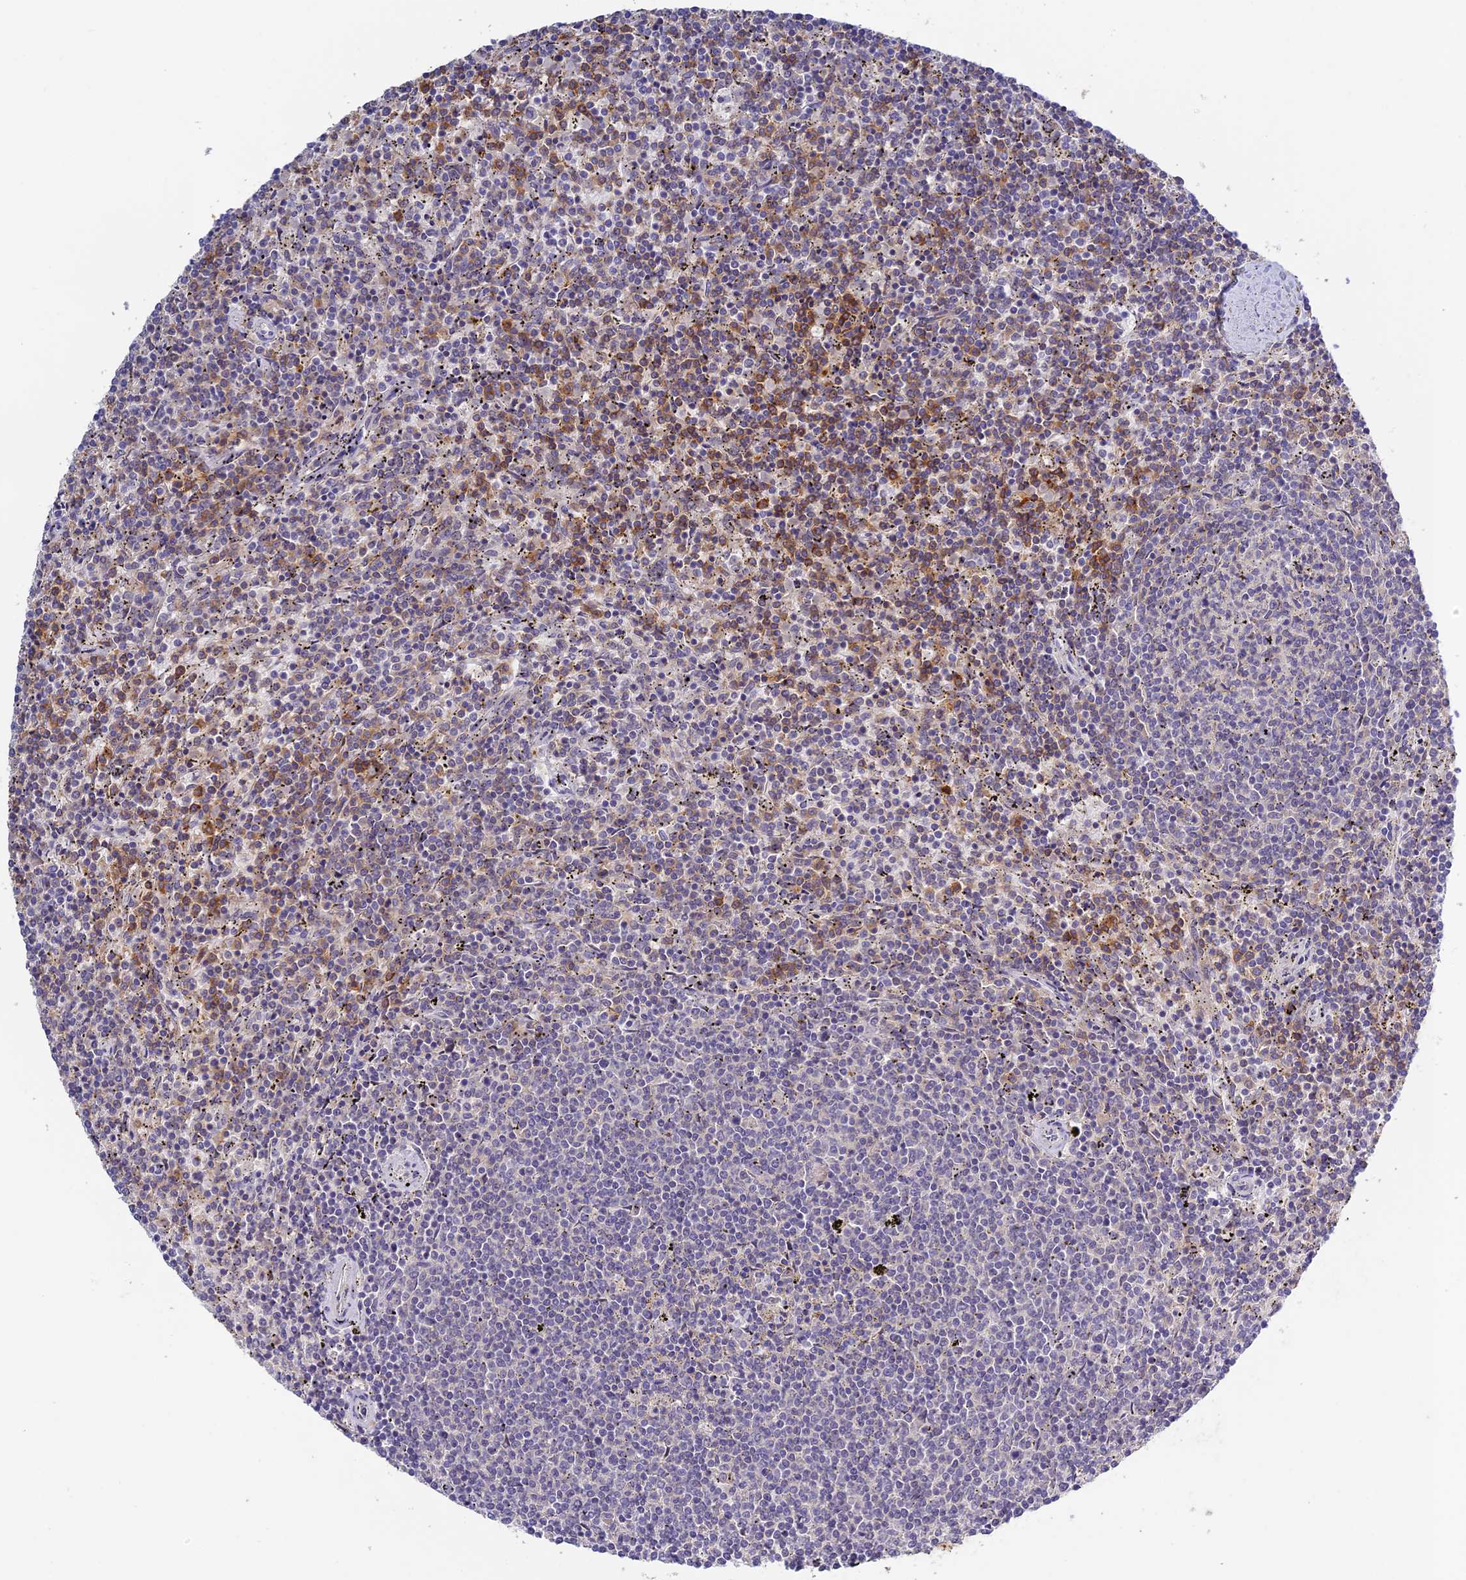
{"staining": {"intensity": "moderate", "quantity": "<25%", "location": "cytoplasmic/membranous"}, "tissue": "lymphoma", "cell_type": "Tumor cells", "image_type": "cancer", "snomed": [{"axis": "morphology", "description": "Malignant lymphoma, non-Hodgkin's type, Low grade"}, {"axis": "topography", "description": "Spleen"}], "caption": "Human low-grade malignant lymphoma, non-Hodgkin's type stained with a brown dye demonstrates moderate cytoplasmic/membranous positive positivity in about <25% of tumor cells.", "gene": "ADGRD1", "patient": {"sex": "female", "age": 50}}